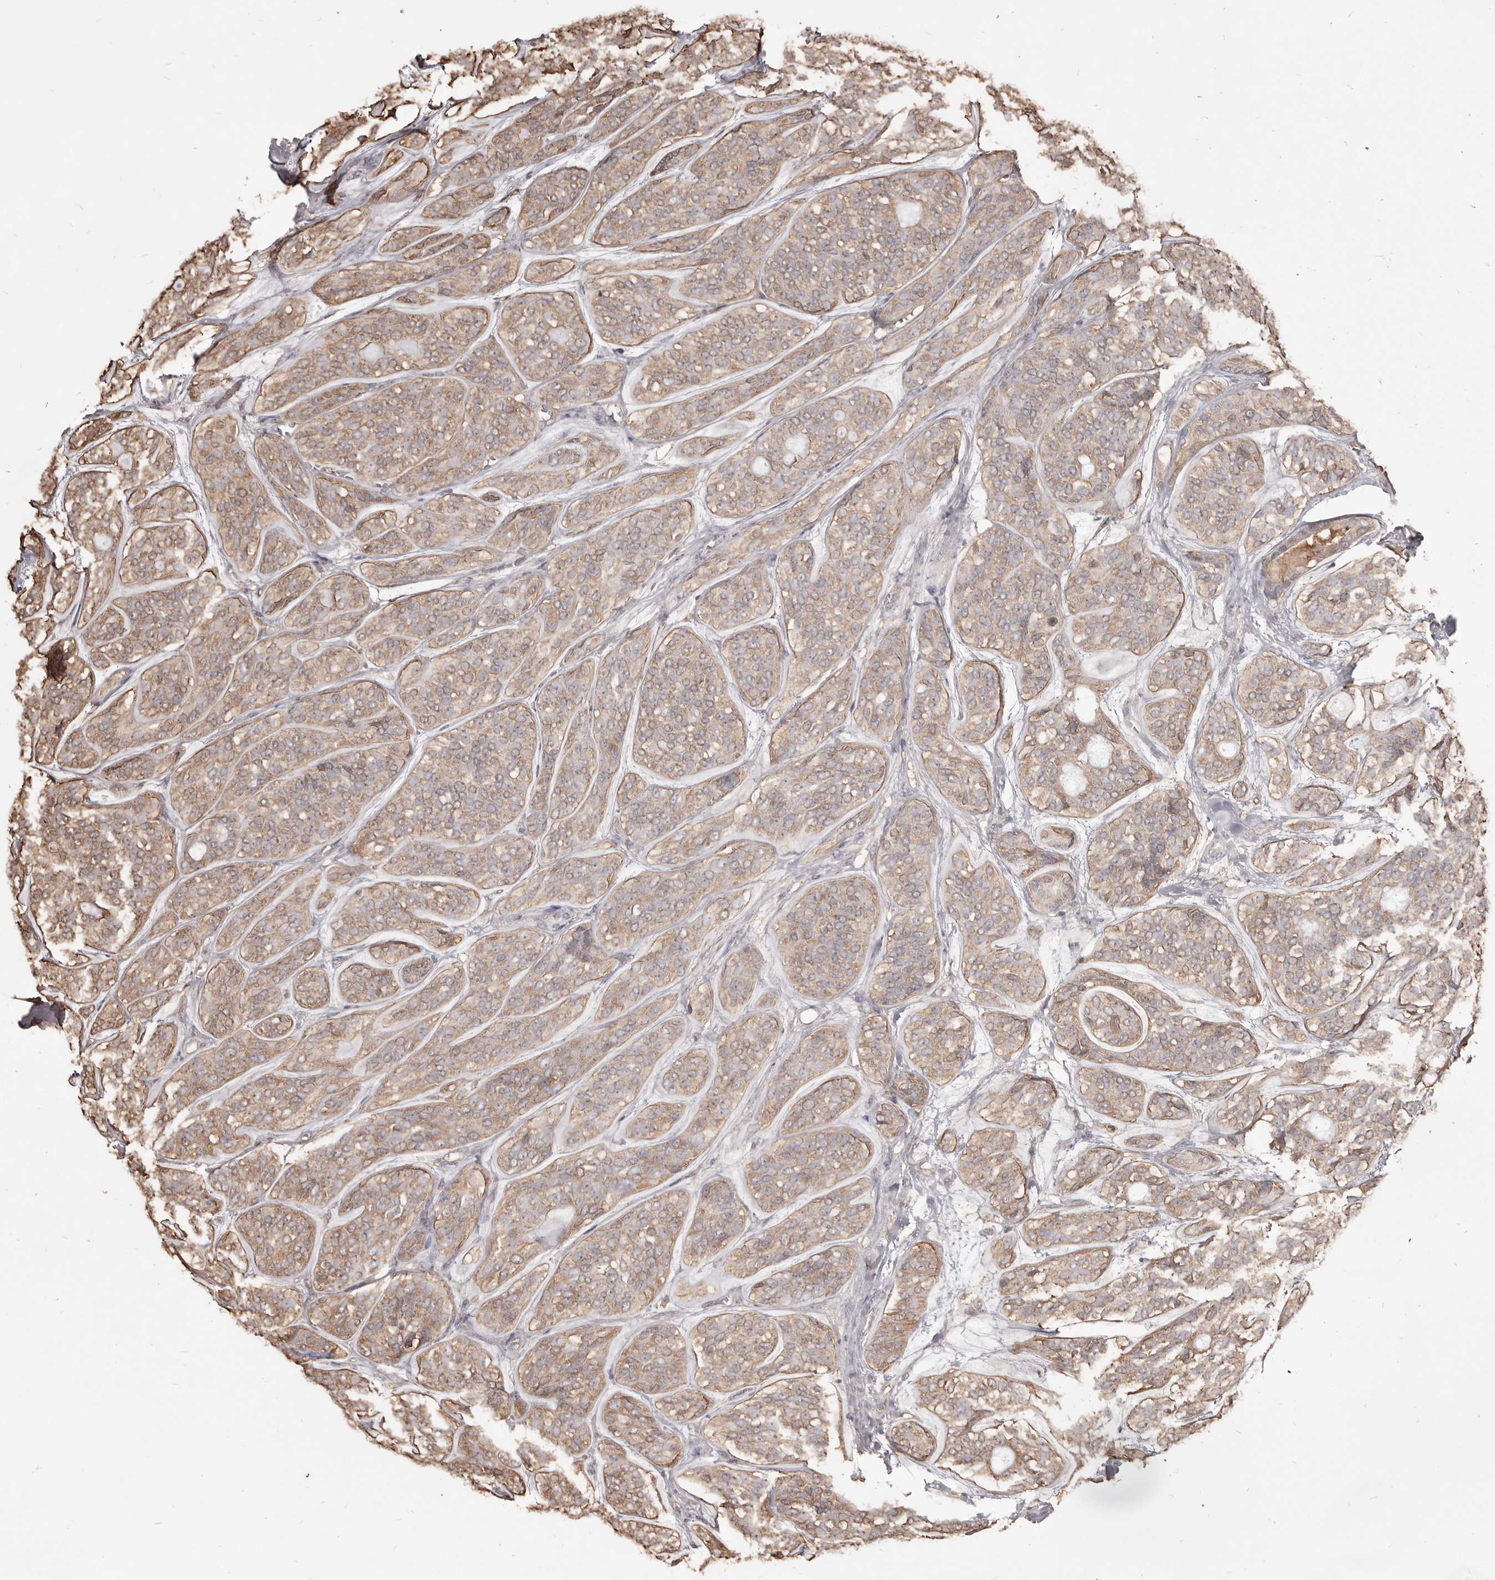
{"staining": {"intensity": "weak", "quantity": ">75%", "location": "cytoplasmic/membranous"}, "tissue": "head and neck cancer", "cell_type": "Tumor cells", "image_type": "cancer", "snomed": [{"axis": "morphology", "description": "Adenocarcinoma, NOS"}, {"axis": "topography", "description": "Head-Neck"}], "caption": "DAB immunohistochemical staining of human head and neck cancer displays weak cytoplasmic/membranous protein positivity in about >75% of tumor cells.", "gene": "PKM", "patient": {"sex": "male", "age": 66}}